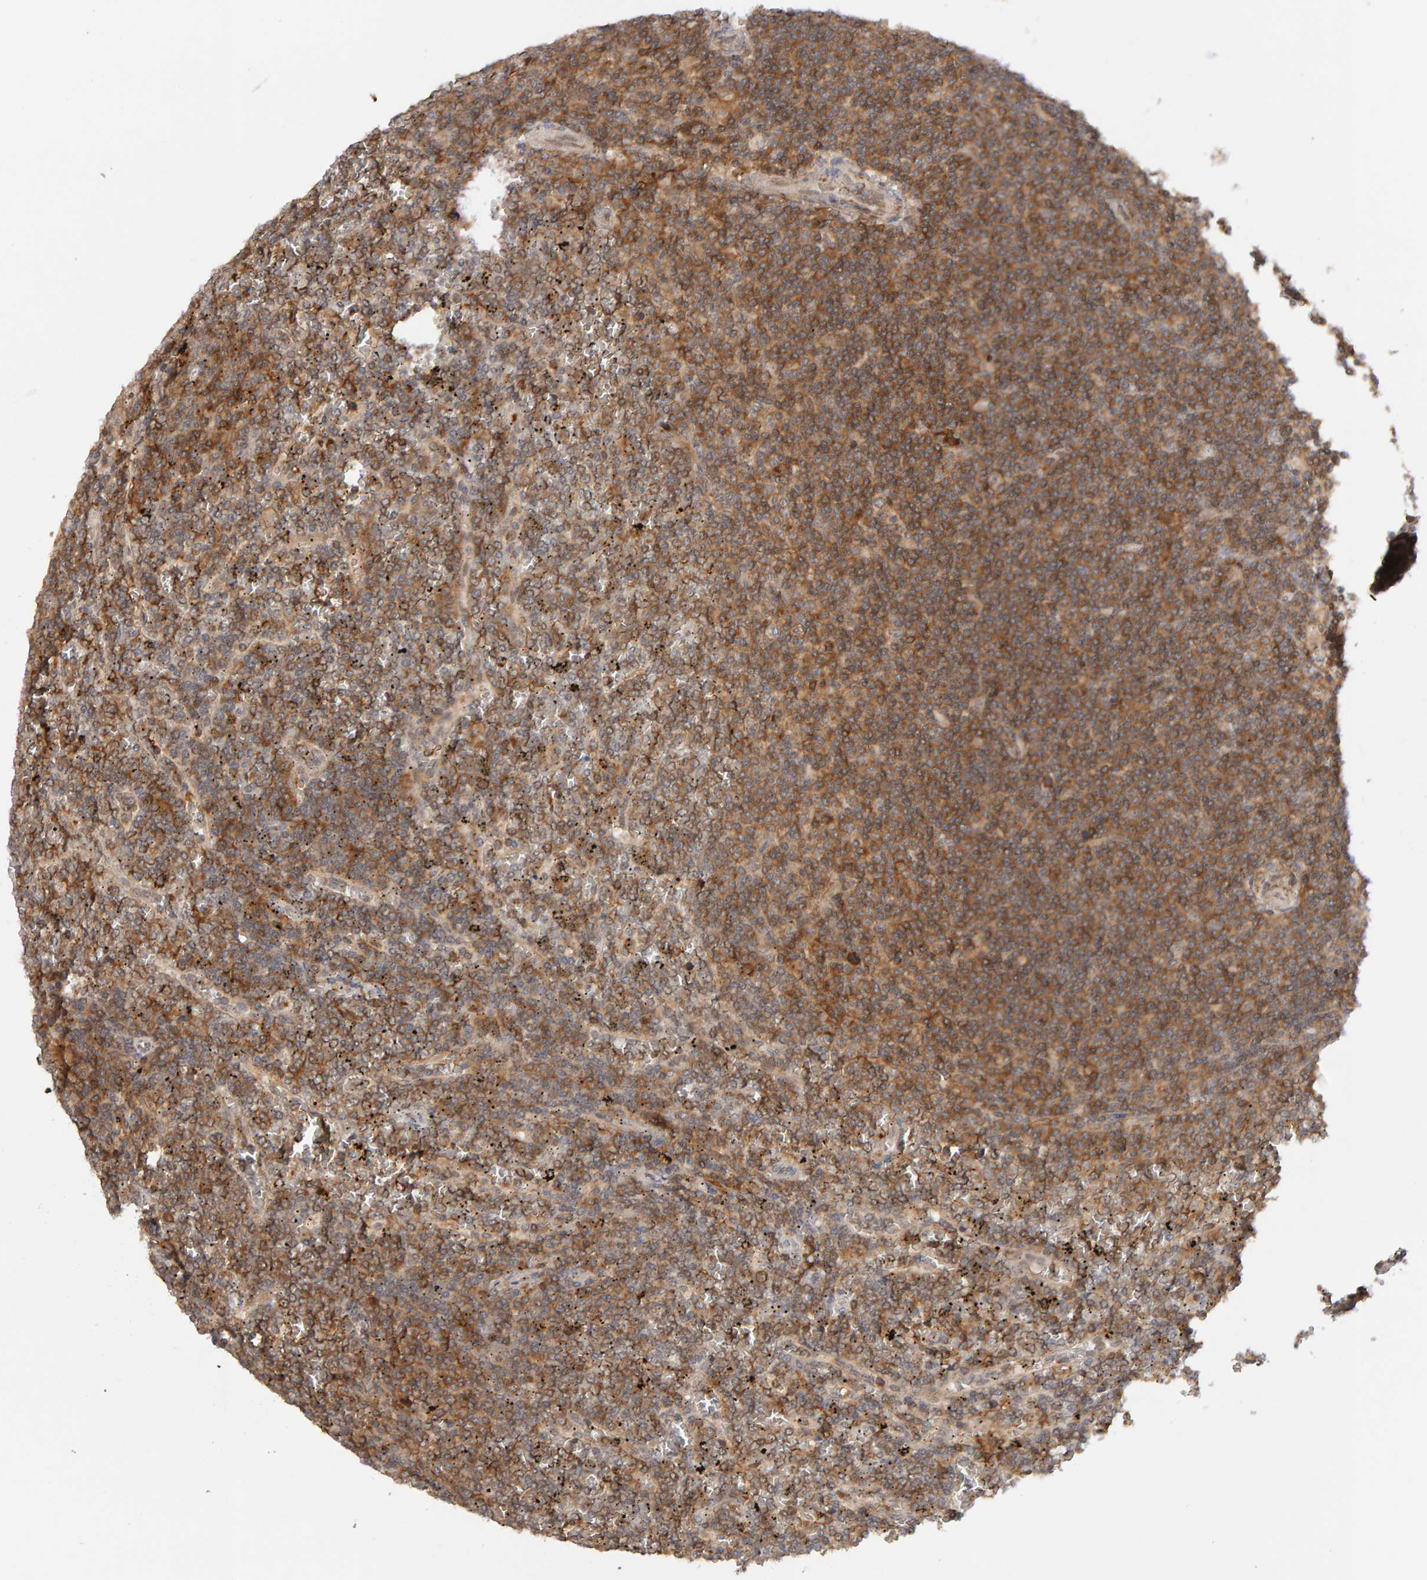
{"staining": {"intensity": "moderate", "quantity": "25%-75%", "location": "cytoplasmic/membranous"}, "tissue": "lymphoma", "cell_type": "Tumor cells", "image_type": "cancer", "snomed": [{"axis": "morphology", "description": "Malignant lymphoma, non-Hodgkin's type, Low grade"}, {"axis": "topography", "description": "Spleen"}], "caption": "This histopathology image displays immunohistochemistry (IHC) staining of human lymphoma, with medium moderate cytoplasmic/membranous expression in about 25%-75% of tumor cells.", "gene": "NUDCD1", "patient": {"sex": "female", "age": 19}}